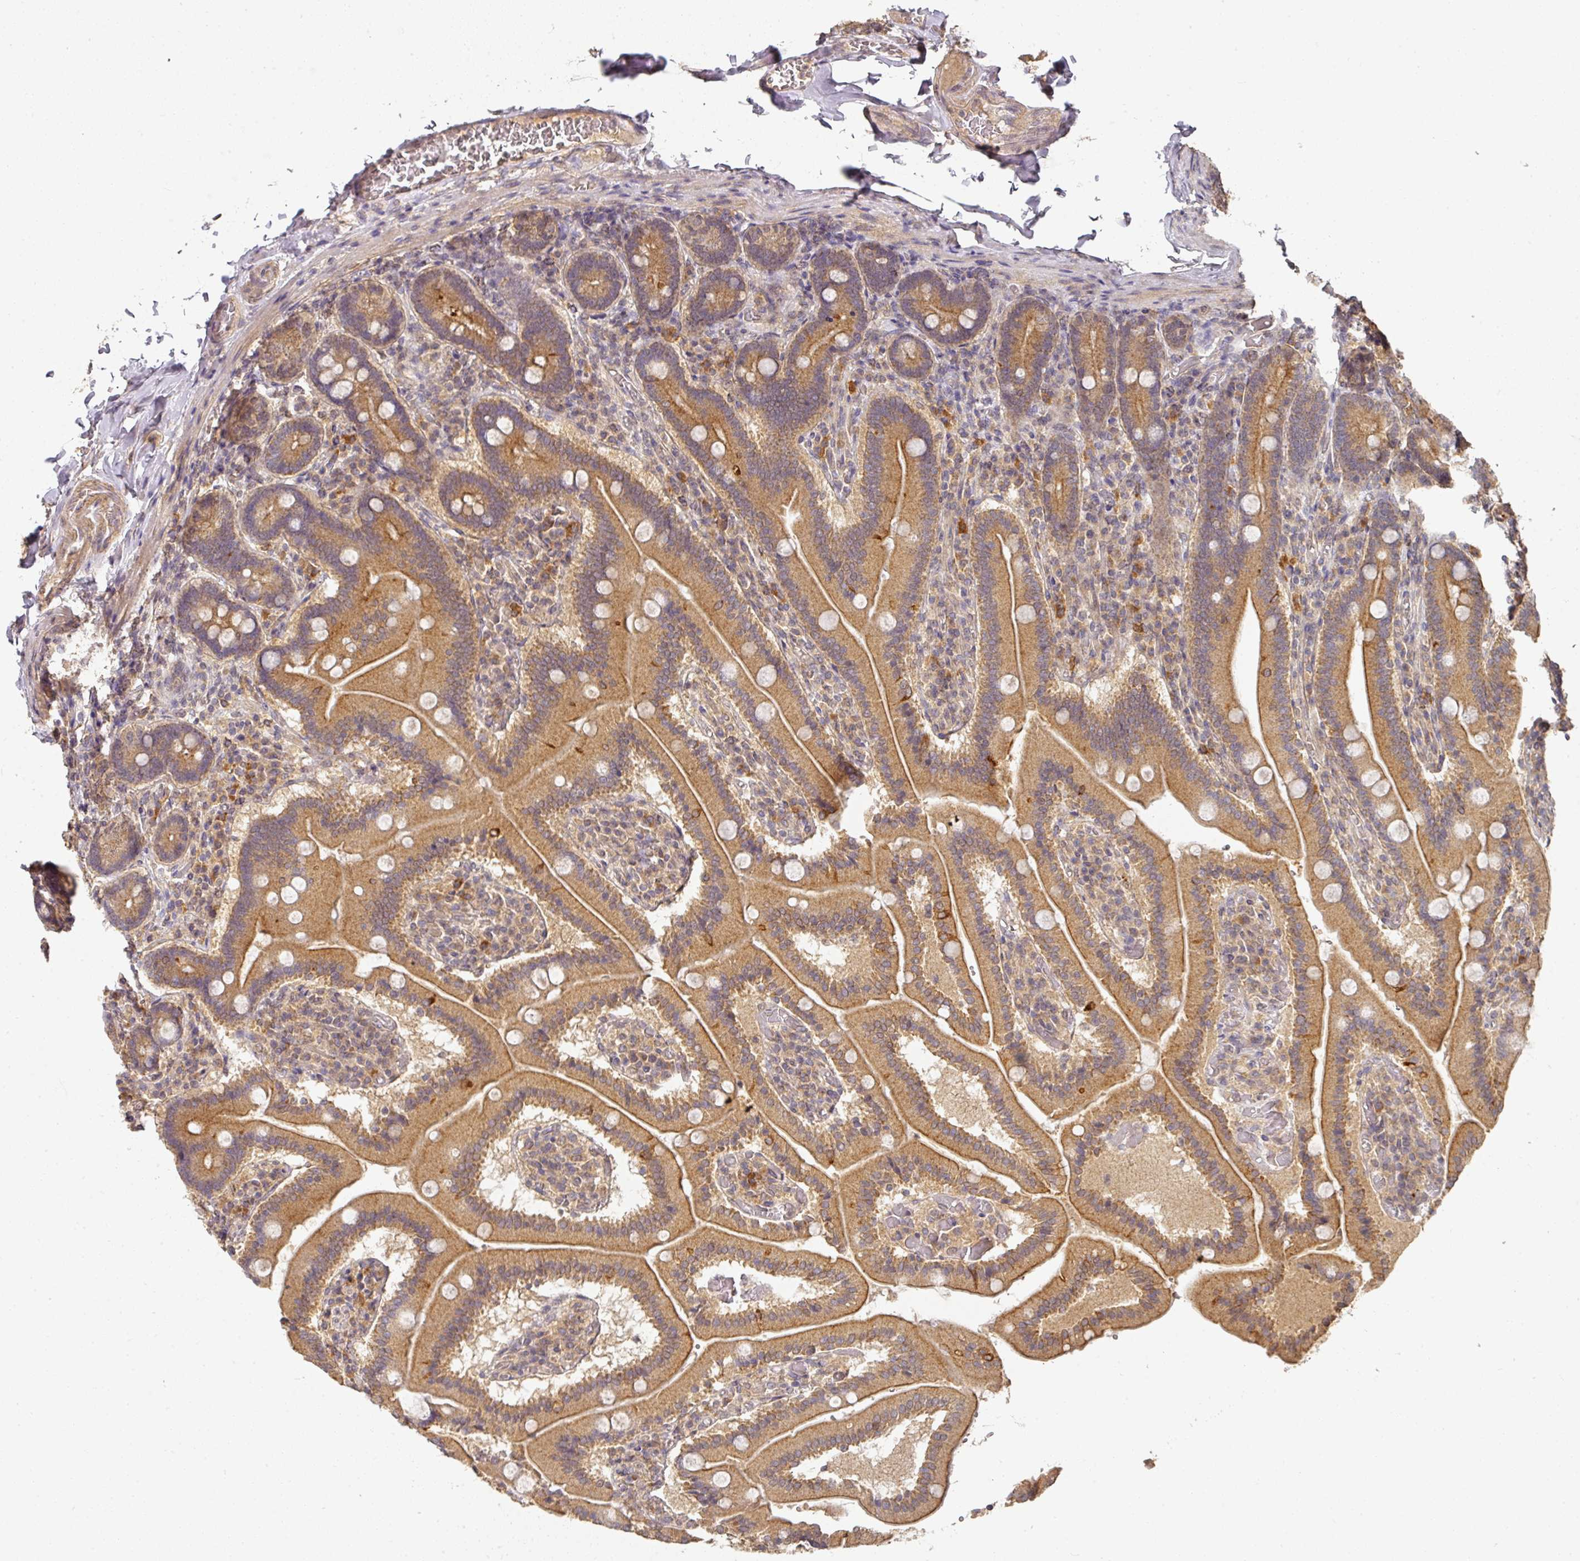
{"staining": {"intensity": "moderate", "quantity": ">75%", "location": "cytoplasmic/membranous"}, "tissue": "duodenum", "cell_type": "Glandular cells", "image_type": "normal", "snomed": [{"axis": "morphology", "description": "Normal tissue, NOS"}, {"axis": "topography", "description": "Duodenum"}], "caption": "Moderate cytoplasmic/membranous positivity is identified in about >75% of glandular cells in normal duodenum.", "gene": "EXTL3", "patient": {"sex": "female", "age": 62}}